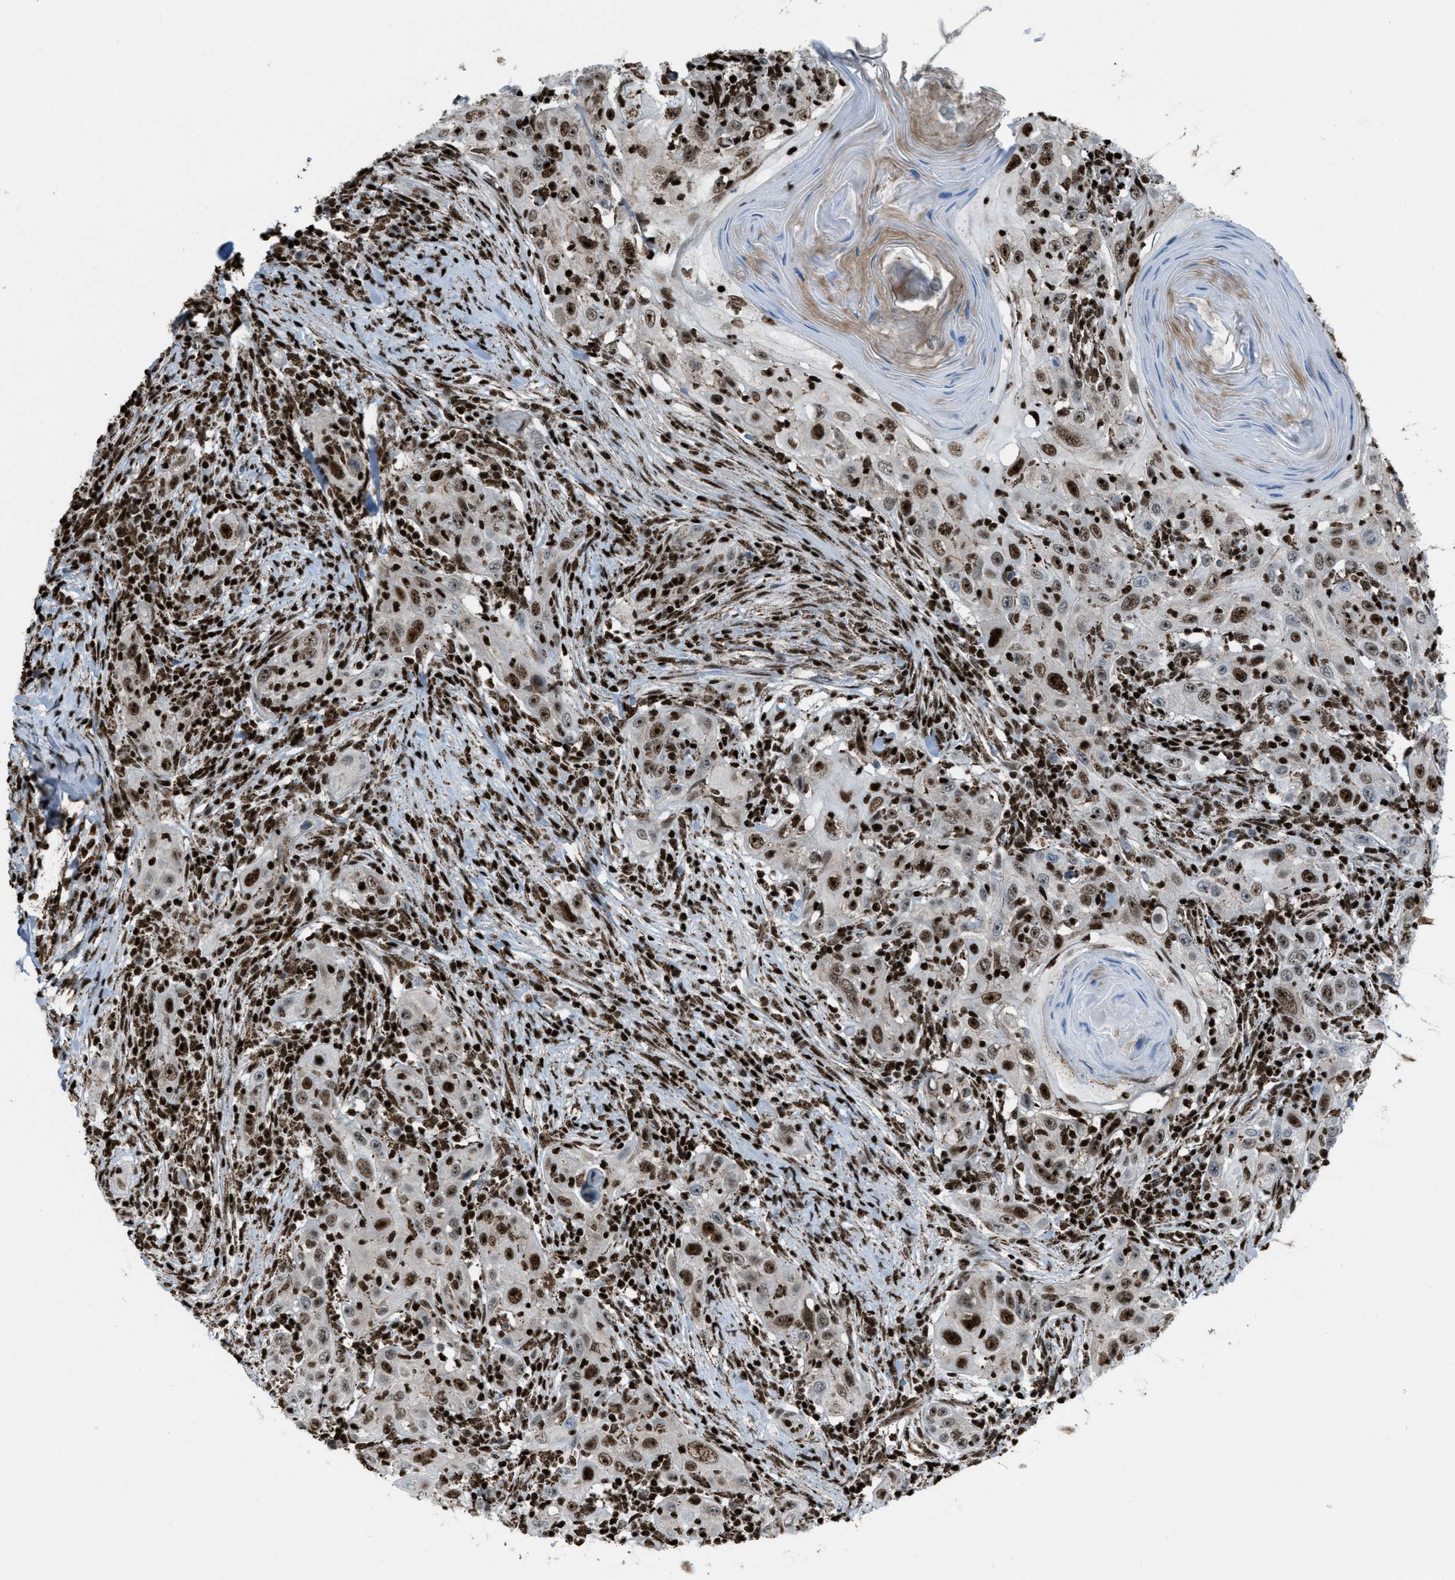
{"staining": {"intensity": "strong", "quantity": ">75%", "location": "nuclear"}, "tissue": "skin cancer", "cell_type": "Tumor cells", "image_type": "cancer", "snomed": [{"axis": "morphology", "description": "Squamous cell carcinoma, NOS"}, {"axis": "topography", "description": "Skin"}], "caption": "Immunohistochemical staining of human skin cancer demonstrates high levels of strong nuclear staining in approximately >75% of tumor cells.", "gene": "SLFN5", "patient": {"sex": "female", "age": 88}}